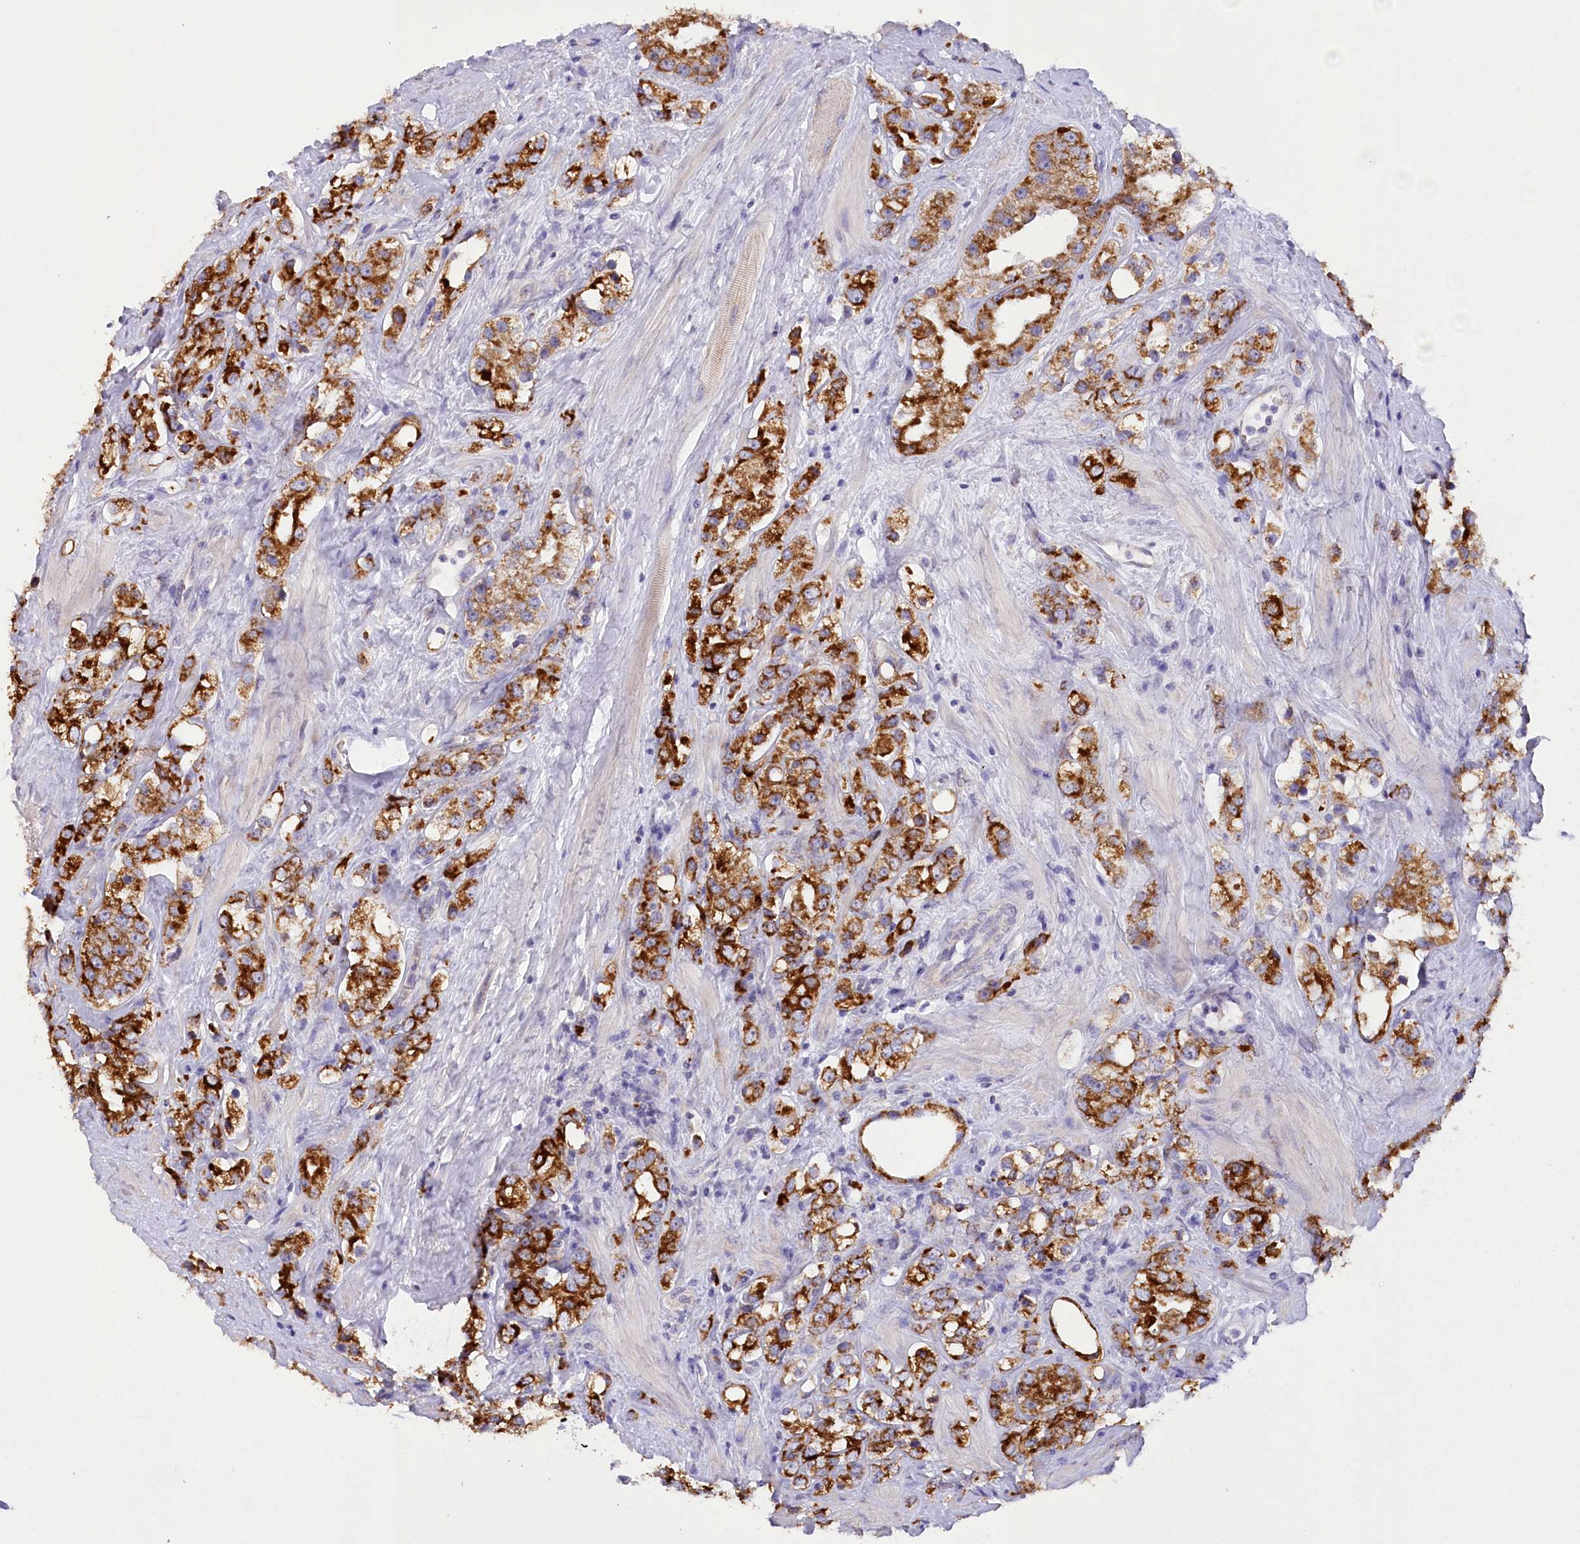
{"staining": {"intensity": "strong", "quantity": ">75%", "location": "cytoplasmic/membranous"}, "tissue": "prostate cancer", "cell_type": "Tumor cells", "image_type": "cancer", "snomed": [{"axis": "morphology", "description": "Adenocarcinoma, NOS"}, {"axis": "topography", "description": "Prostate"}], "caption": "Tumor cells exhibit high levels of strong cytoplasmic/membranous expression in approximately >75% of cells in prostate adenocarcinoma. Using DAB (3,3'-diaminobenzidine) (brown) and hematoxylin (blue) stains, captured at high magnification using brightfield microscopy.", "gene": "DCUN1D1", "patient": {"sex": "male", "age": 79}}